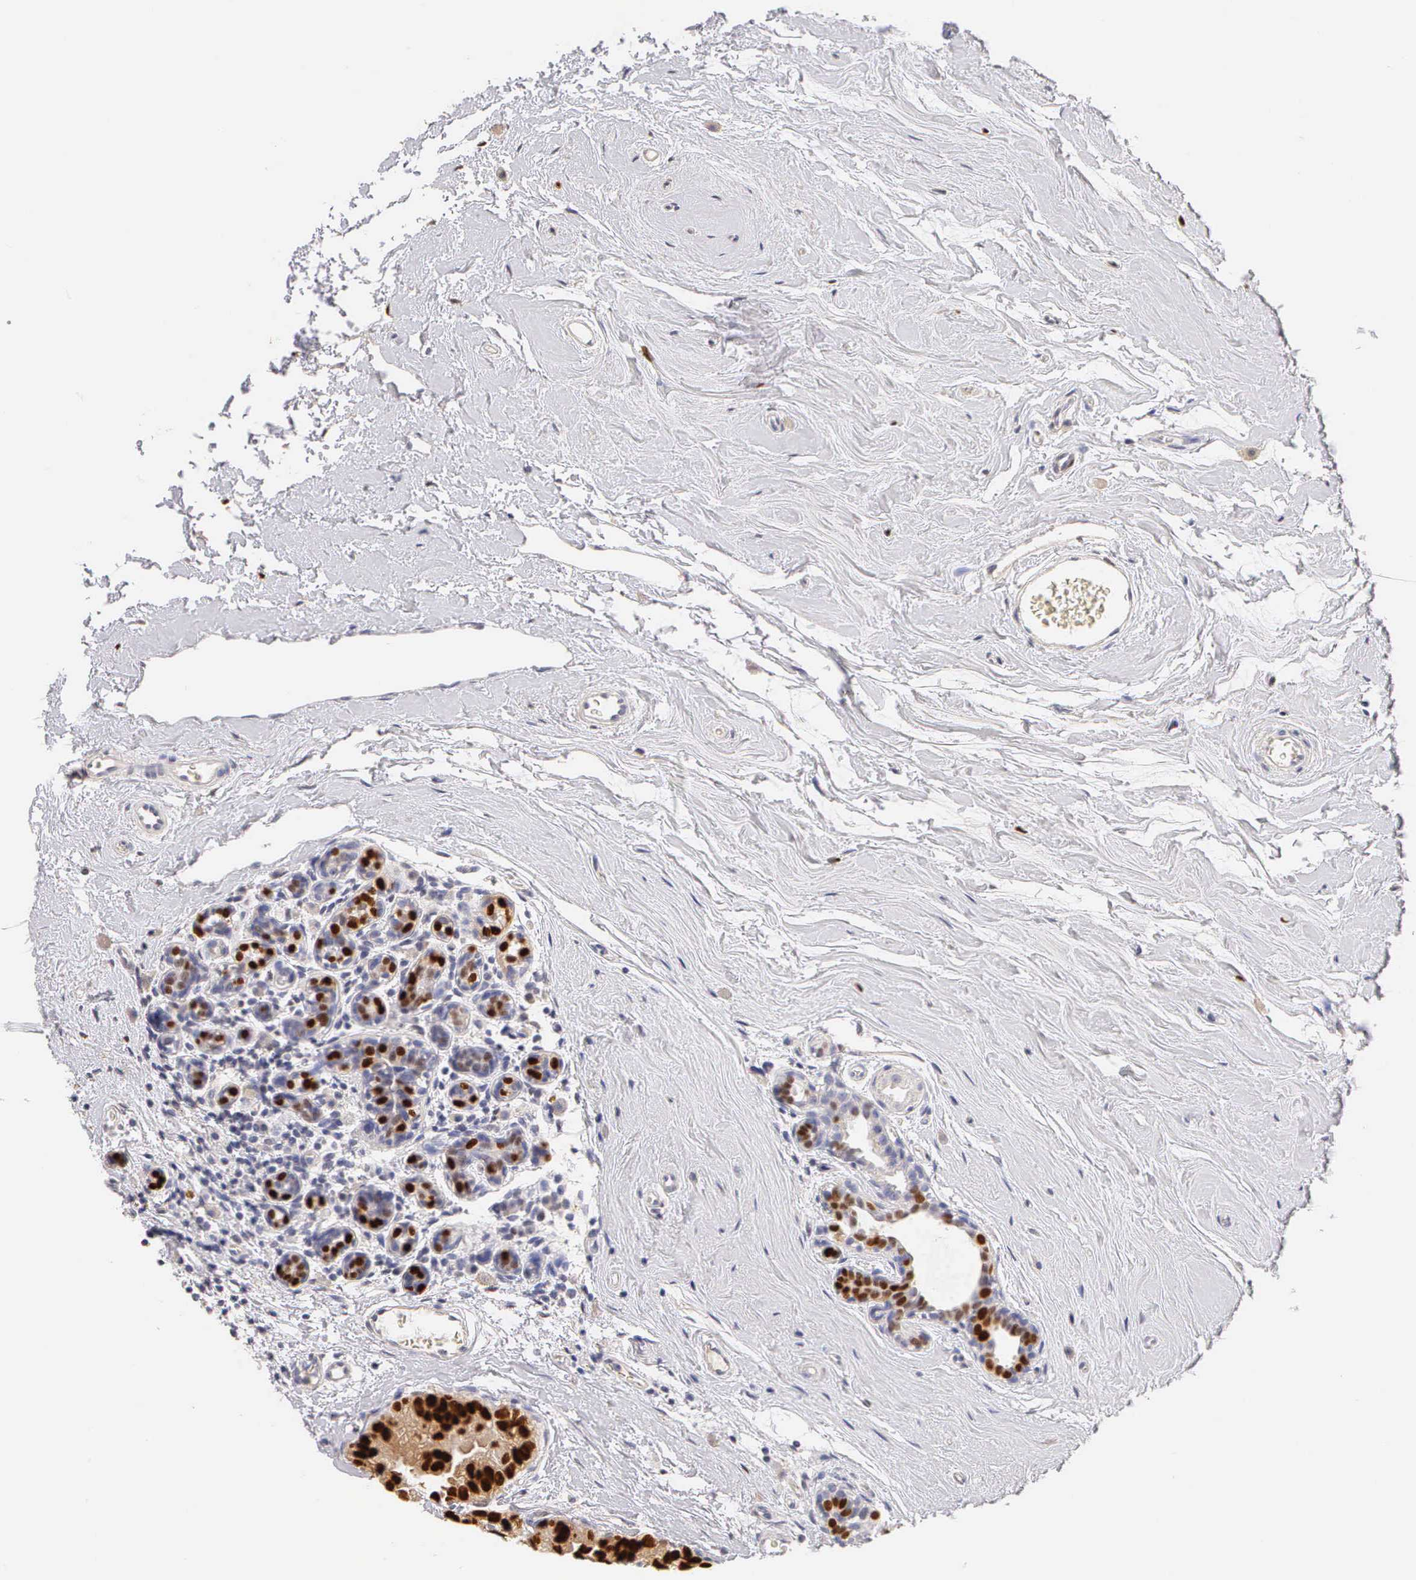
{"staining": {"intensity": "strong", "quantity": ">75%", "location": "nuclear"}, "tissue": "breast cancer", "cell_type": "Tumor cells", "image_type": "cancer", "snomed": [{"axis": "morphology", "description": "Duct carcinoma"}, {"axis": "topography", "description": "Breast"}], "caption": "Tumor cells reveal strong nuclear staining in approximately >75% of cells in breast cancer. The protein of interest is stained brown, and the nuclei are stained in blue (DAB IHC with brightfield microscopy, high magnification).", "gene": "ESR1", "patient": {"sex": "female", "age": 69}}